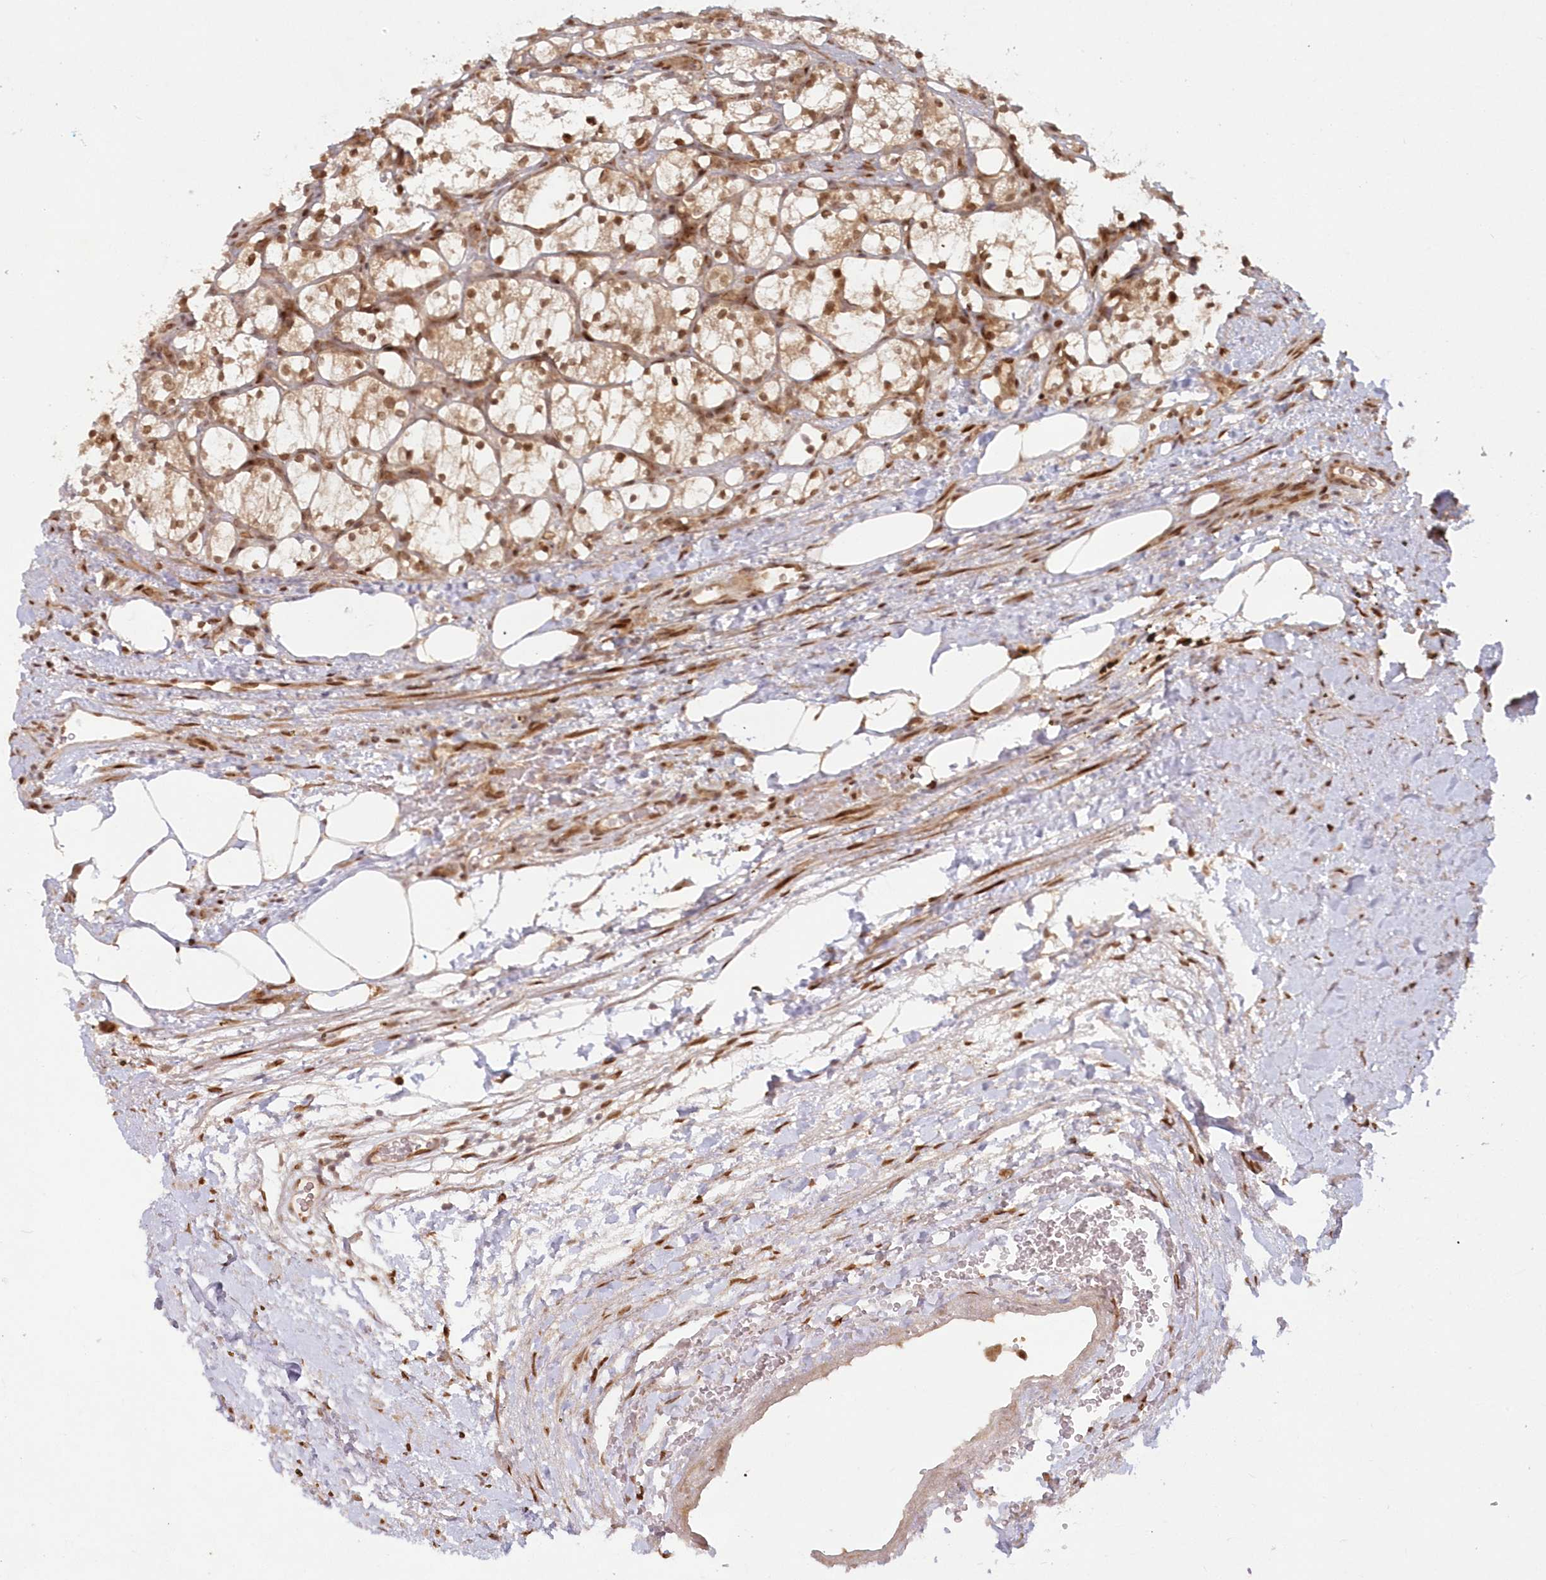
{"staining": {"intensity": "moderate", "quantity": ">75%", "location": "cytoplasmic/membranous,nuclear"}, "tissue": "renal cancer", "cell_type": "Tumor cells", "image_type": "cancer", "snomed": [{"axis": "morphology", "description": "Adenocarcinoma, NOS"}, {"axis": "topography", "description": "Kidney"}], "caption": "Tumor cells display medium levels of moderate cytoplasmic/membranous and nuclear expression in about >75% of cells in human renal cancer (adenocarcinoma).", "gene": "TOGARAM2", "patient": {"sex": "female", "age": 69}}